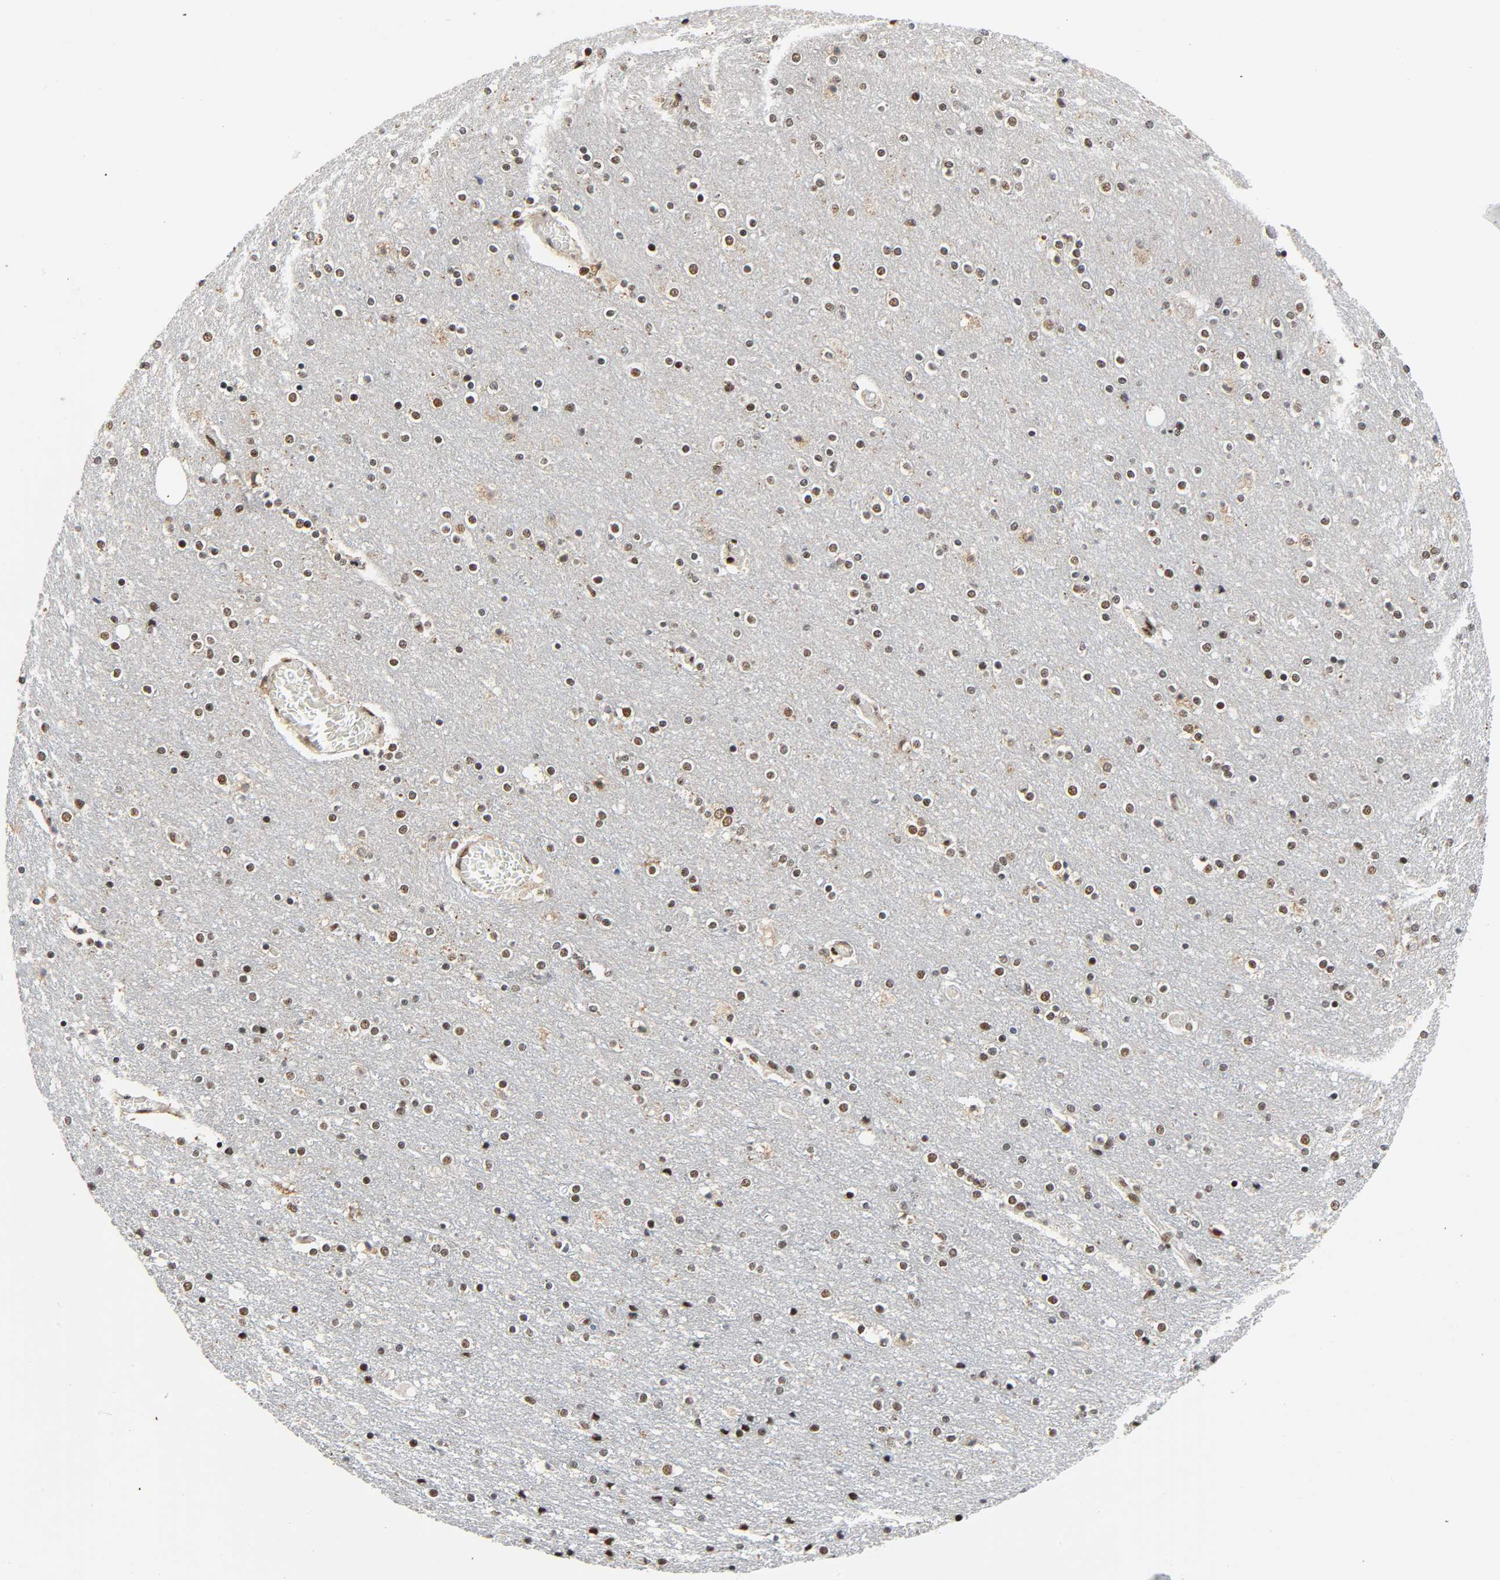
{"staining": {"intensity": "moderate", "quantity": ">75%", "location": "nuclear"}, "tissue": "cerebral cortex", "cell_type": "Endothelial cells", "image_type": "normal", "snomed": [{"axis": "morphology", "description": "Normal tissue, NOS"}, {"axis": "topography", "description": "Cerebral cortex"}], "caption": "IHC (DAB) staining of benign cerebral cortex demonstrates moderate nuclear protein staining in approximately >75% of endothelial cells. (DAB = brown stain, brightfield microscopy at high magnification).", "gene": "CDK9", "patient": {"sex": "female", "age": 54}}